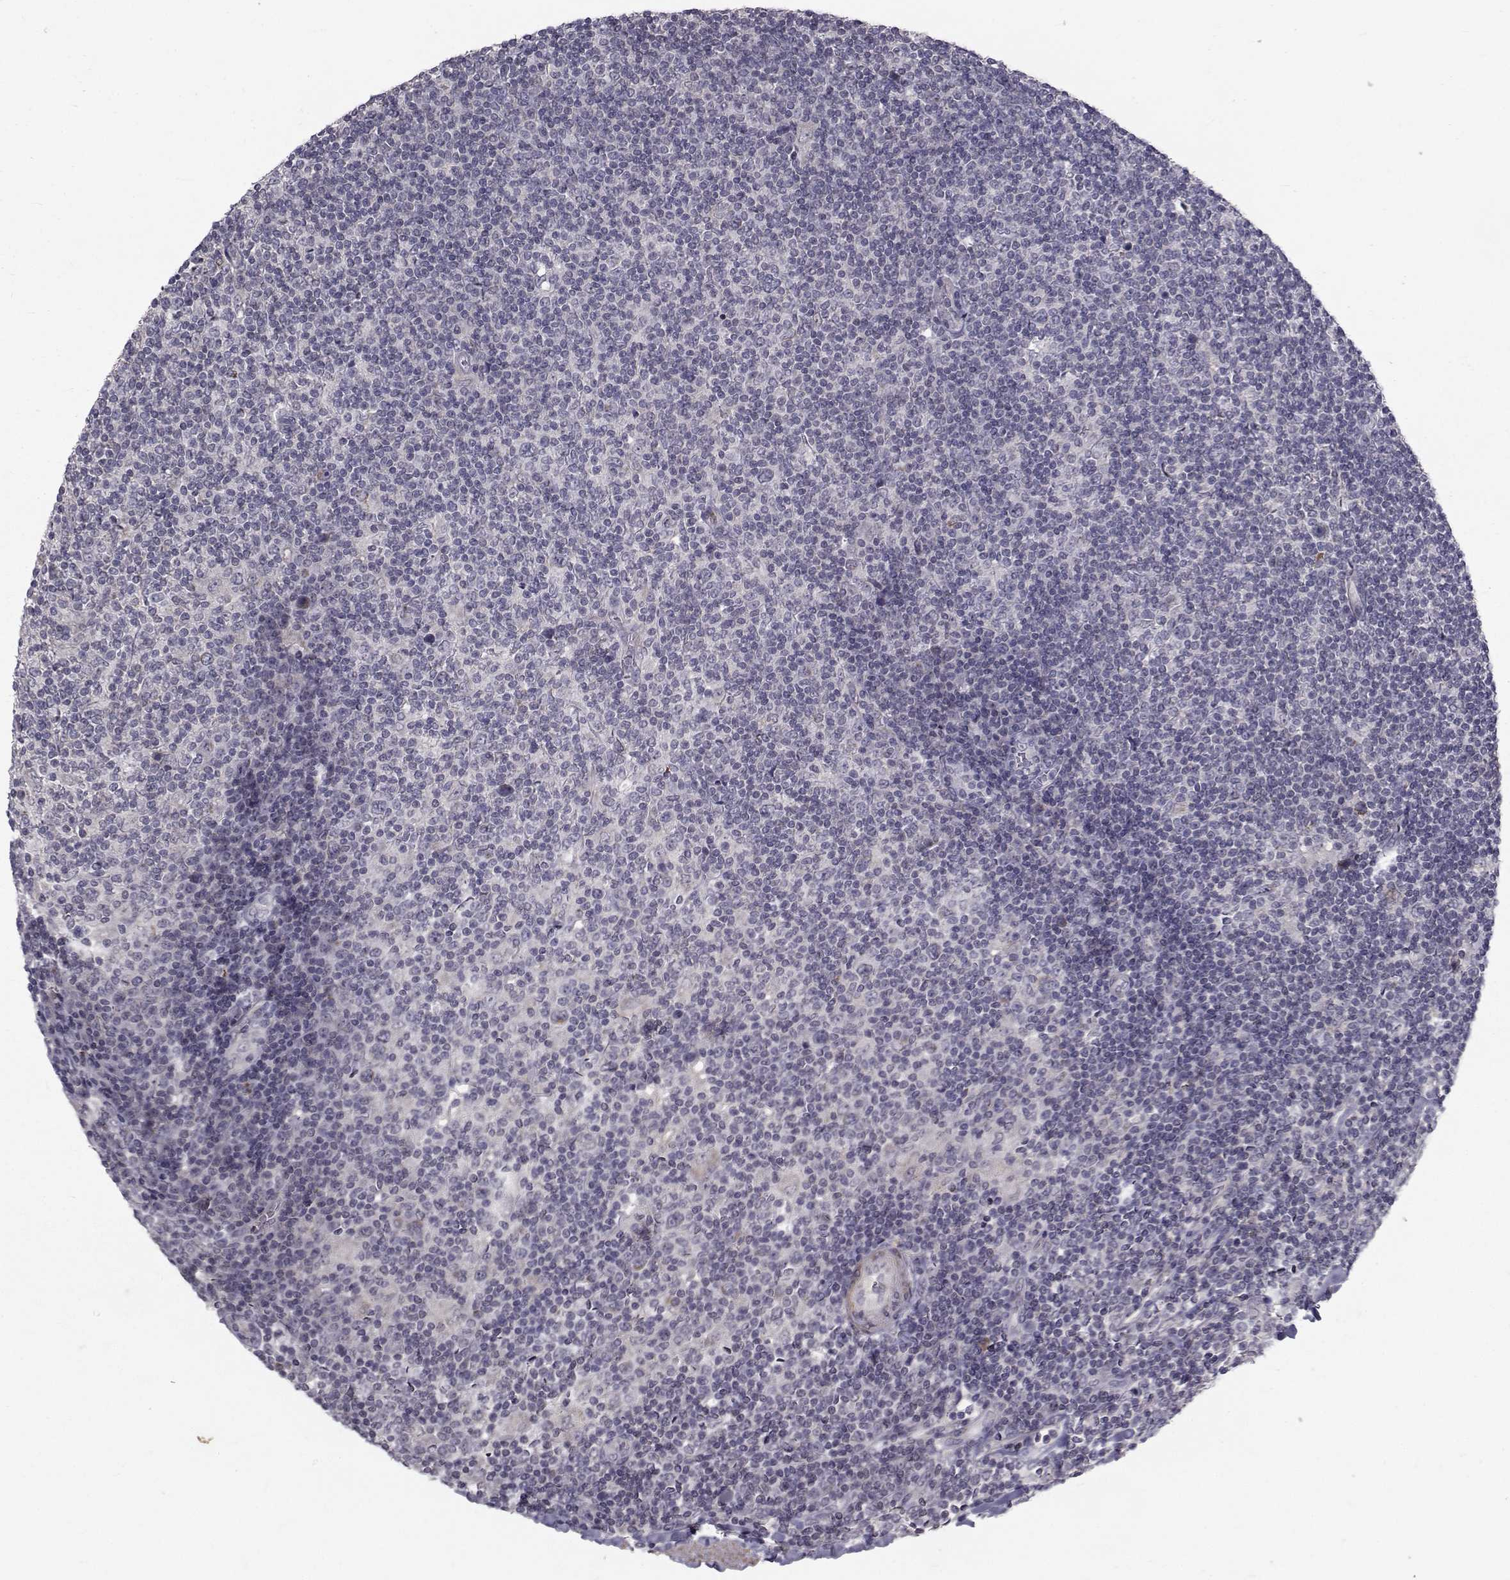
{"staining": {"intensity": "negative", "quantity": "none", "location": "none"}, "tissue": "lymphoma", "cell_type": "Tumor cells", "image_type": "cancer", "snomed": [{"axis": "morphology", "description": "Hodgkin's disease, NOS"}, {"axis": "topography", "description": "Lymph node"}], "caption": "This is an IHC image of human Hodgkin's disease. There is no staining in tumor cells.", "gene": "FDXR", "patient": {"sex": "male", "age": 40}}